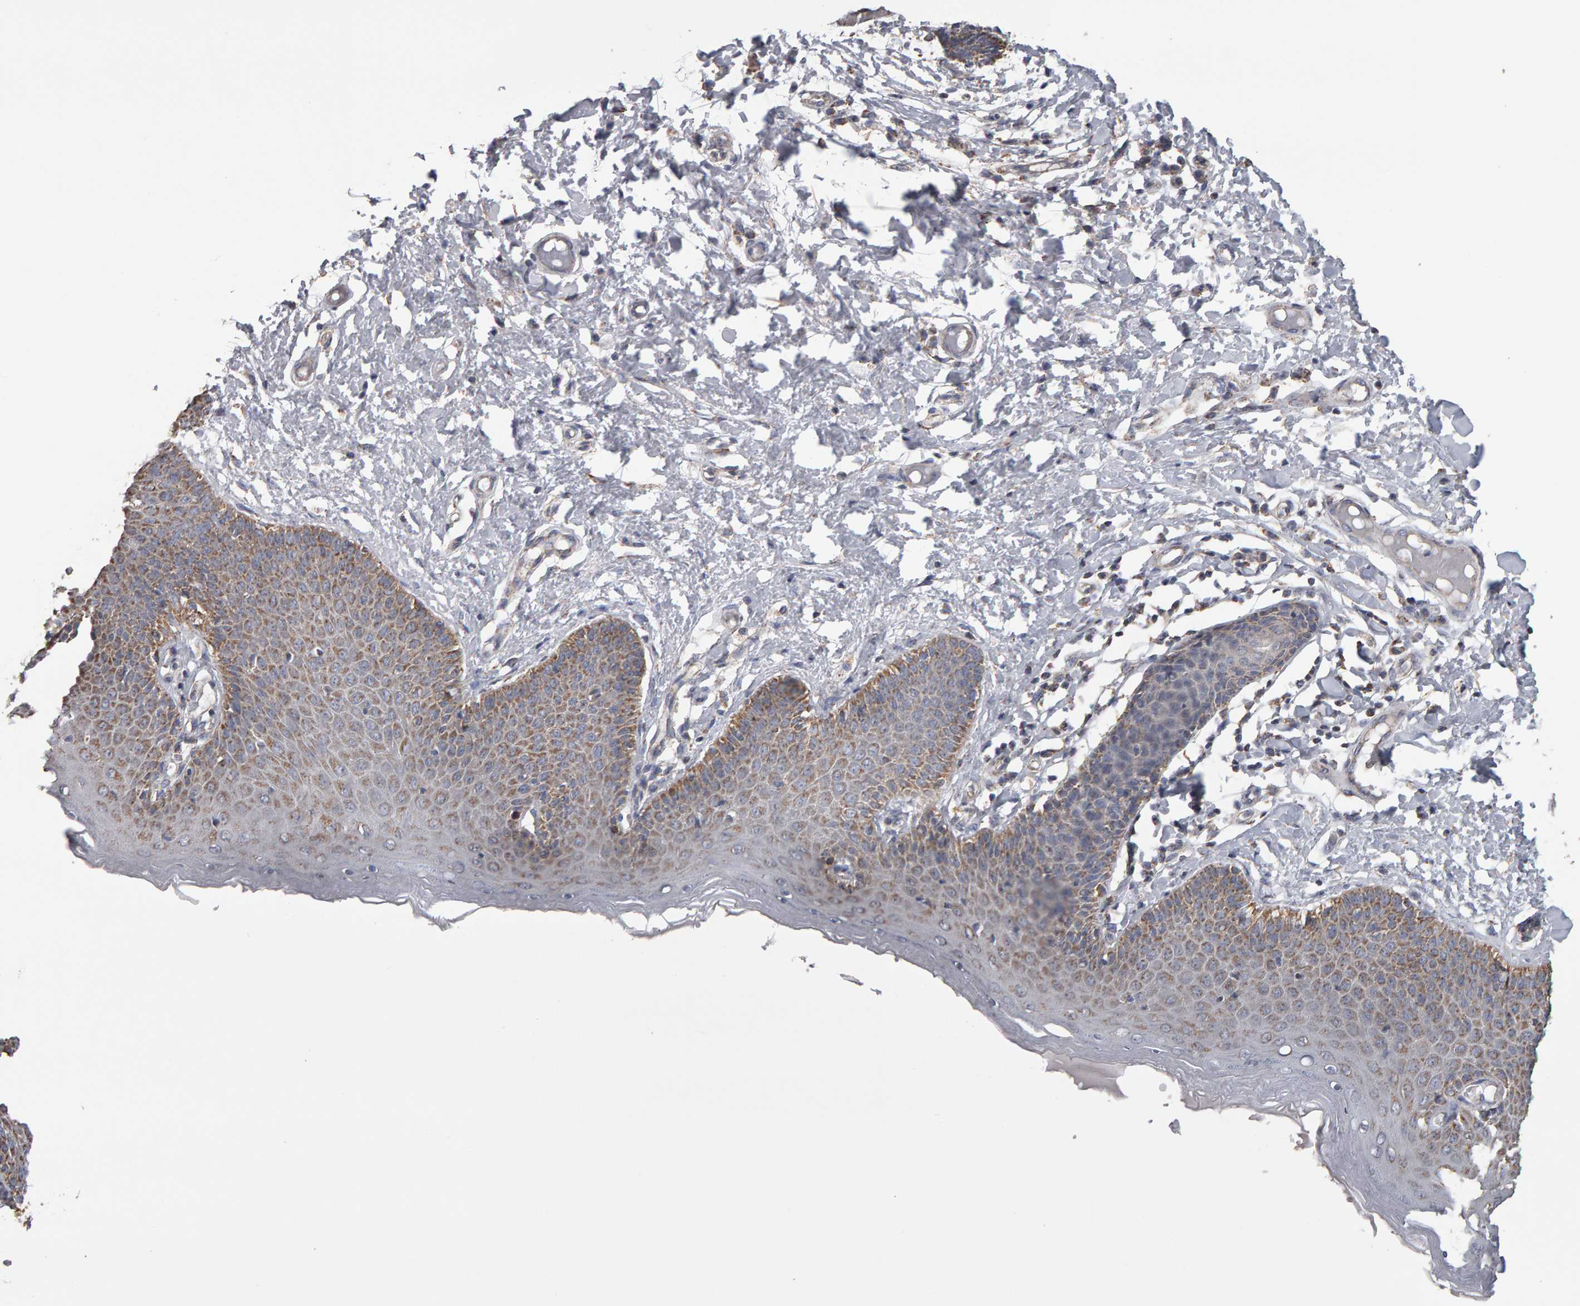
{"staining": {"intensity": "moderate", "quantity": "25%-75%", "location": "cytoplasmic/membranous"}, "tissue": "skin", "cell_type": "Epidermal cells", "image_type": "normal", "snomed": [{"axis": "morphology", "description": "Normal tissue, NOS"}, {"axis": "topography", "description": "Vulva"}], "caption": "An immunohistochemistry image of unremarkable tissue is shown. Protein staining in brown labels moderate cytoplasmic/membranous positivity in skin within epidermal cells.", "gene": "TOM1L1", "patient": {"sex": "female", "age": 66}}